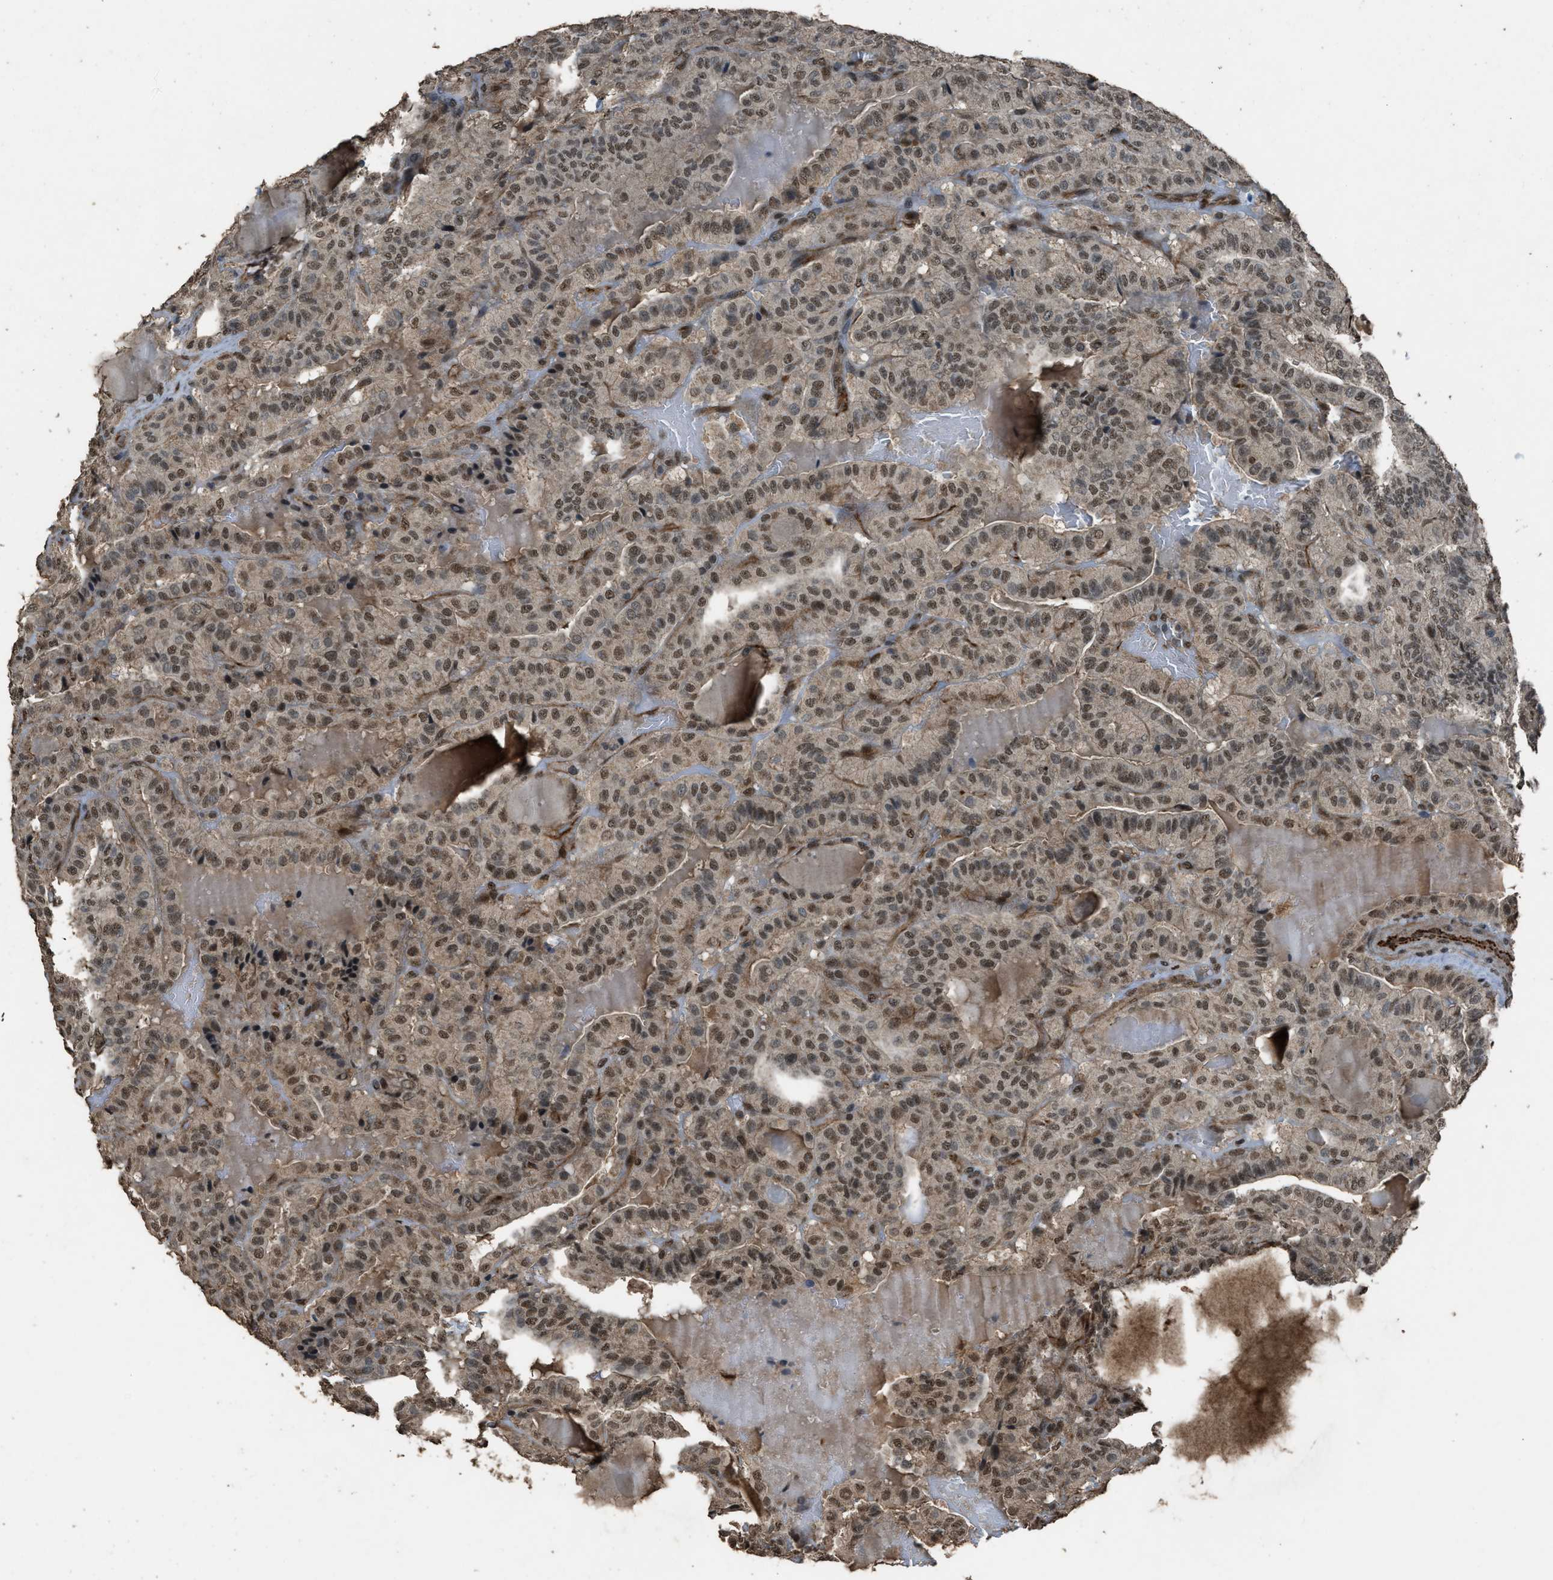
{"staining": {"intensity": "moderate", "quantity": ">75%", "location": "cytoplasmic/membranous,nuclear"}, "tissue": "thyroid cancer", "cell_type": "Tumor cells", "image_type": "cancer", "snomed": [{"axis": "morphology", "description": "Papillary adenocarcinoma, NOS"}, {"axis": "topography", "description": "Thyroid gland"}], "caption": "Immunohistochemical staining of human thyroid cancer demonstrates moderate cytoplasmic/membranous and nuclear protein staining in about >75% of tumor cells. (DAB (3,3'-diaminobenzidine) IHC with brightfield microscopy, high magnification).", "gene": "SERTAD2", "patient": {"sex": "male", "age": 77}}